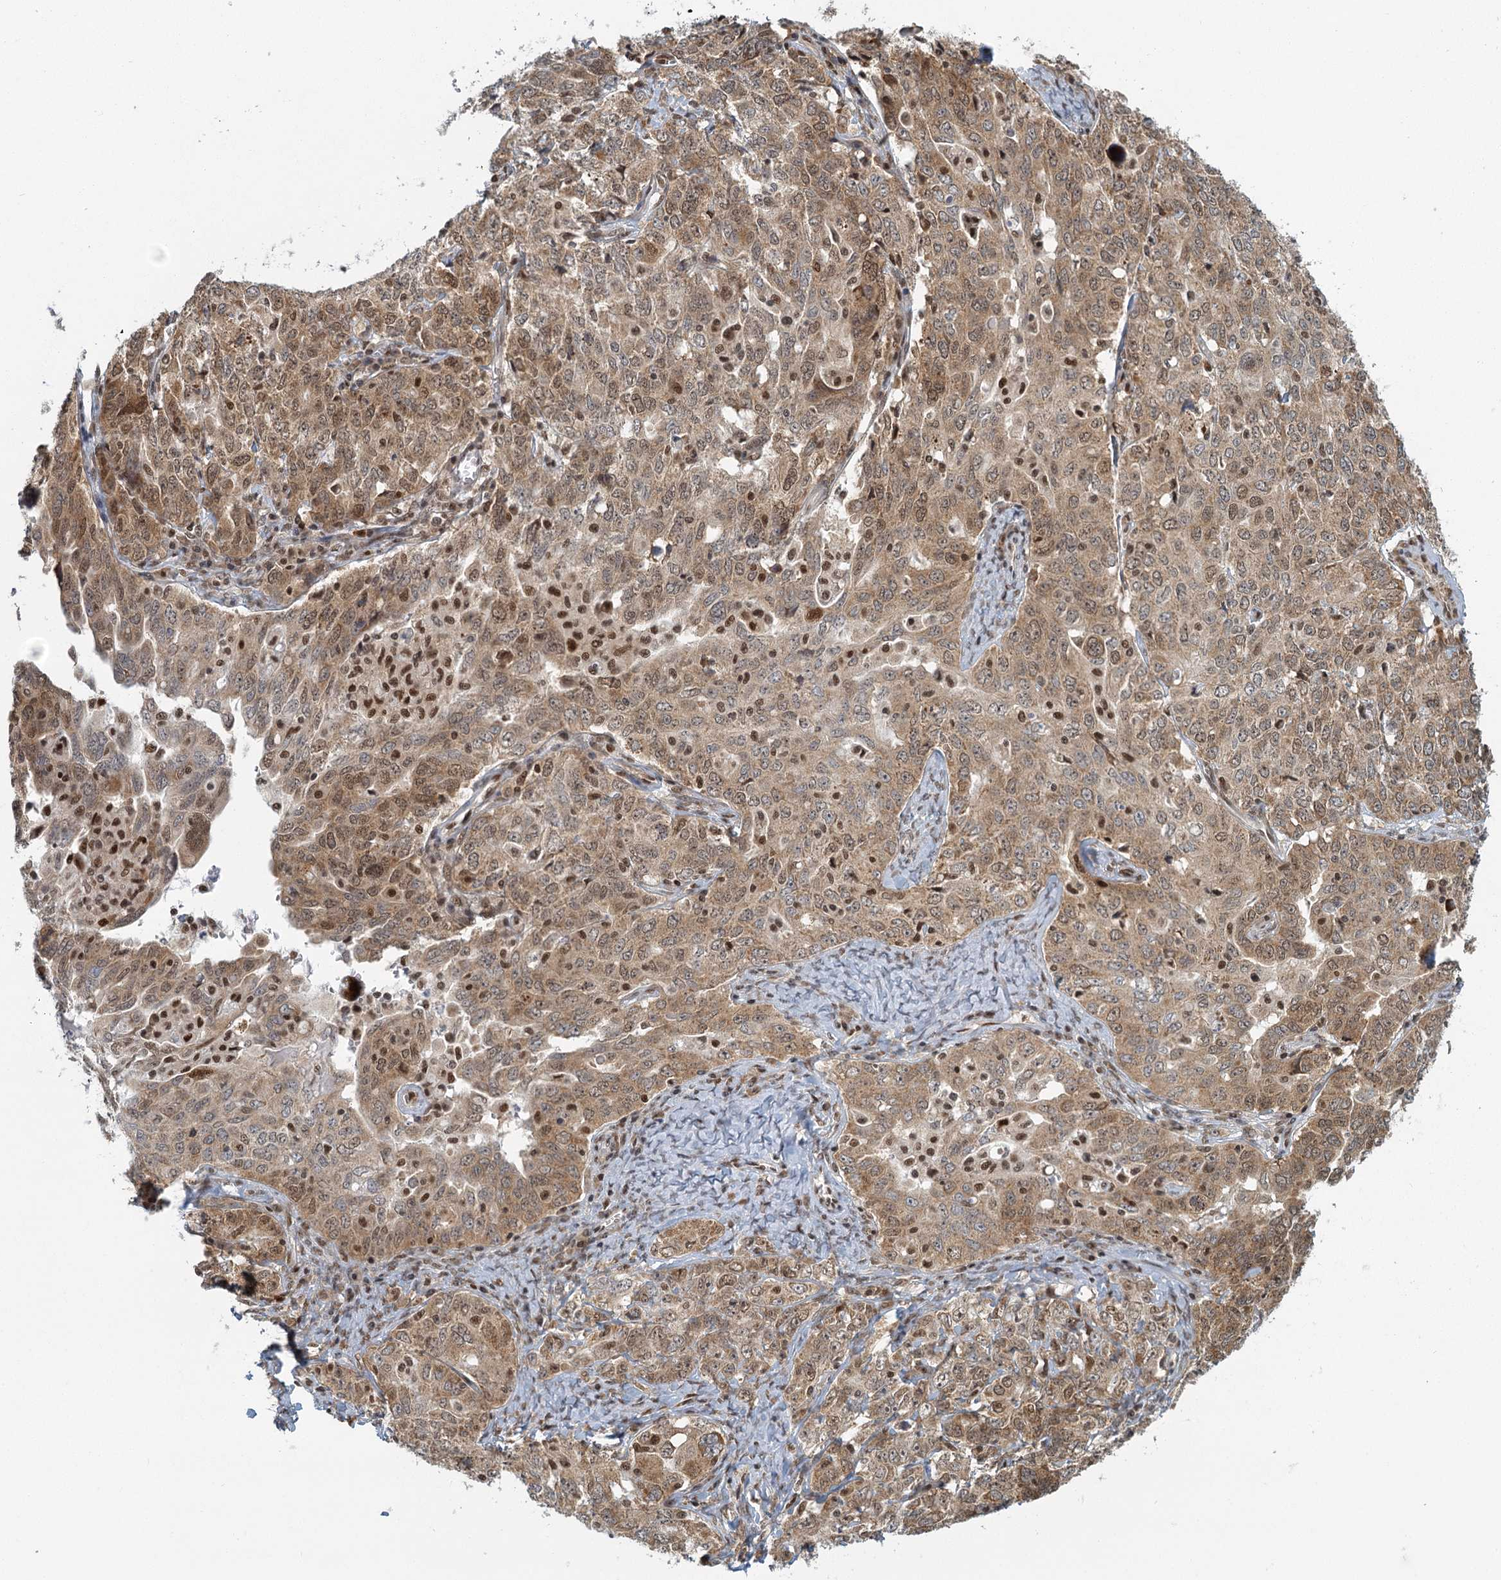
{"staining": {"intensity": "moderate", "quantity": ">75%", "location": "cytoplasmic/membranous,nuclear"}, "tissue": "ovarian cancer", "cell_type": "Tumor cells", "image_type": "cancer", "snomed": [{"axis": "morphology", "description": "Carcinoma, endometroid"}, {"axis": "topography", "description": "Ovary"}], "caption": "Immunohistochemistry of ovarian cancer (endometroid carcinoma) exhibits medium levels of moderate cytoplasmic/membranous and nuclear expression in approximately >75% of tumor cells.", "gene": "GPATCH11", "patient": {"sex": "female", "age": 62}}